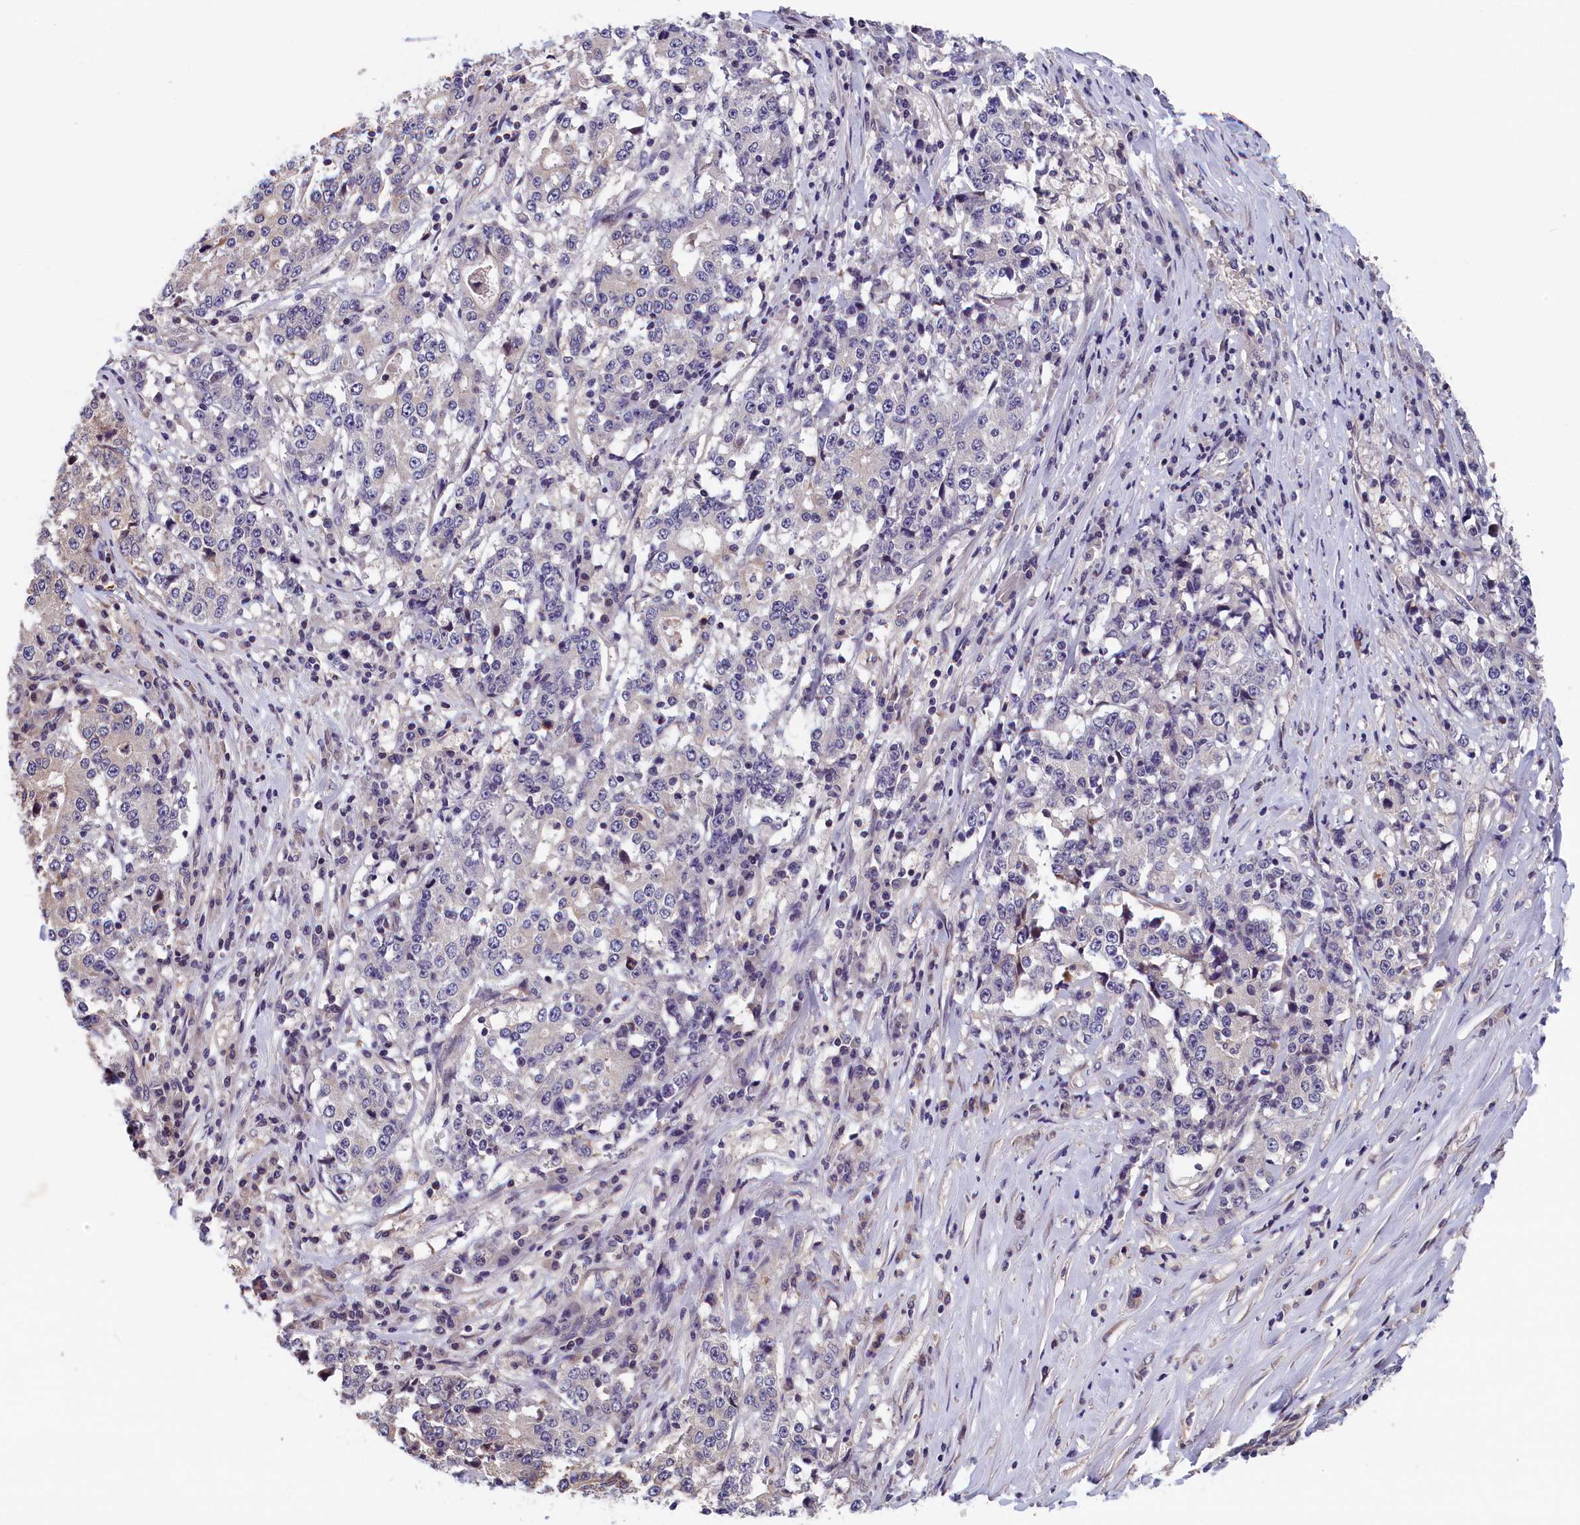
{"staining": {"intensity": "negative", "quantity": "none", "location": "none"}, "tissue": "stomach cancer", "cell_type": "Tumor cells", "image_type": "cancer", "snomed": [{"axis": "morphology", "description": "Adenocarcinoma, NOS"}, {"axis": "topography", "description": "Stomach"}], "caption": "High magnification brightfield microscopy of stomach cancer stained with DAB (brown) and counterstained with hematoxylin (blue): tumor cells show no significant positivity.", "gene": "TMEM116", "patient": {"sex": "male", "age": 59}}